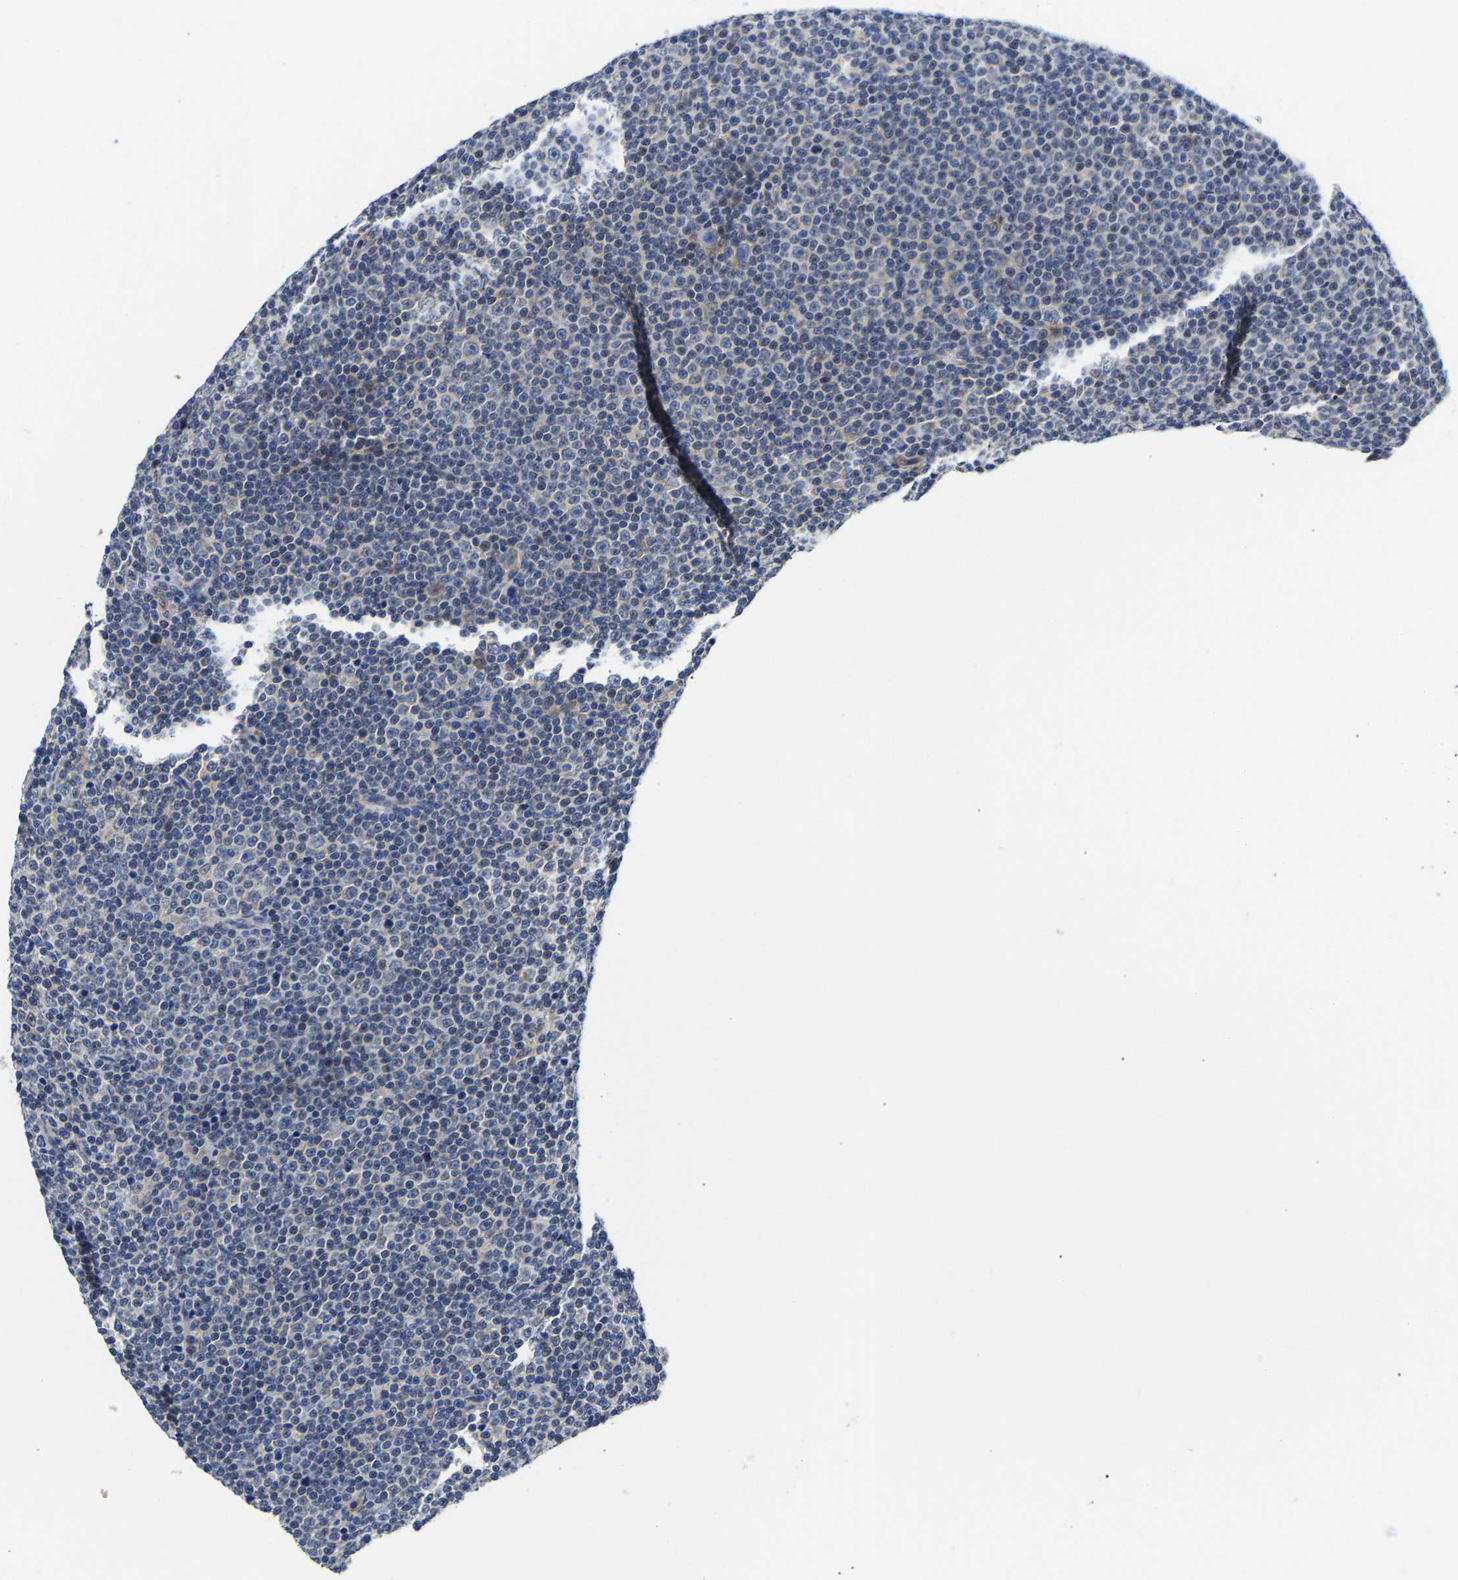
{"staining": {"intensity": "negative", "quantity": "none", "location": "none"}, "tissue": "lymphoma", "cell_type": "Tumor cells", "image_type": "cancer", "snomed": [{"axis": "morphology", "description": "Malignant lymphoma, non-Hodgkin's type, Low grade"}, {"axis": "topography", "description": "Lymph node"}], "caption": "A high-resolution image shows IHC staining of lymphoma, which reveals no significant expression in tumor cells. (Brightfield microscopy of DAB (3,3'-diaminobenzidine) immunohistochemistry at high magnification).", "gene": "RINT1", "patient": {"sex": "female", "age": 67}}